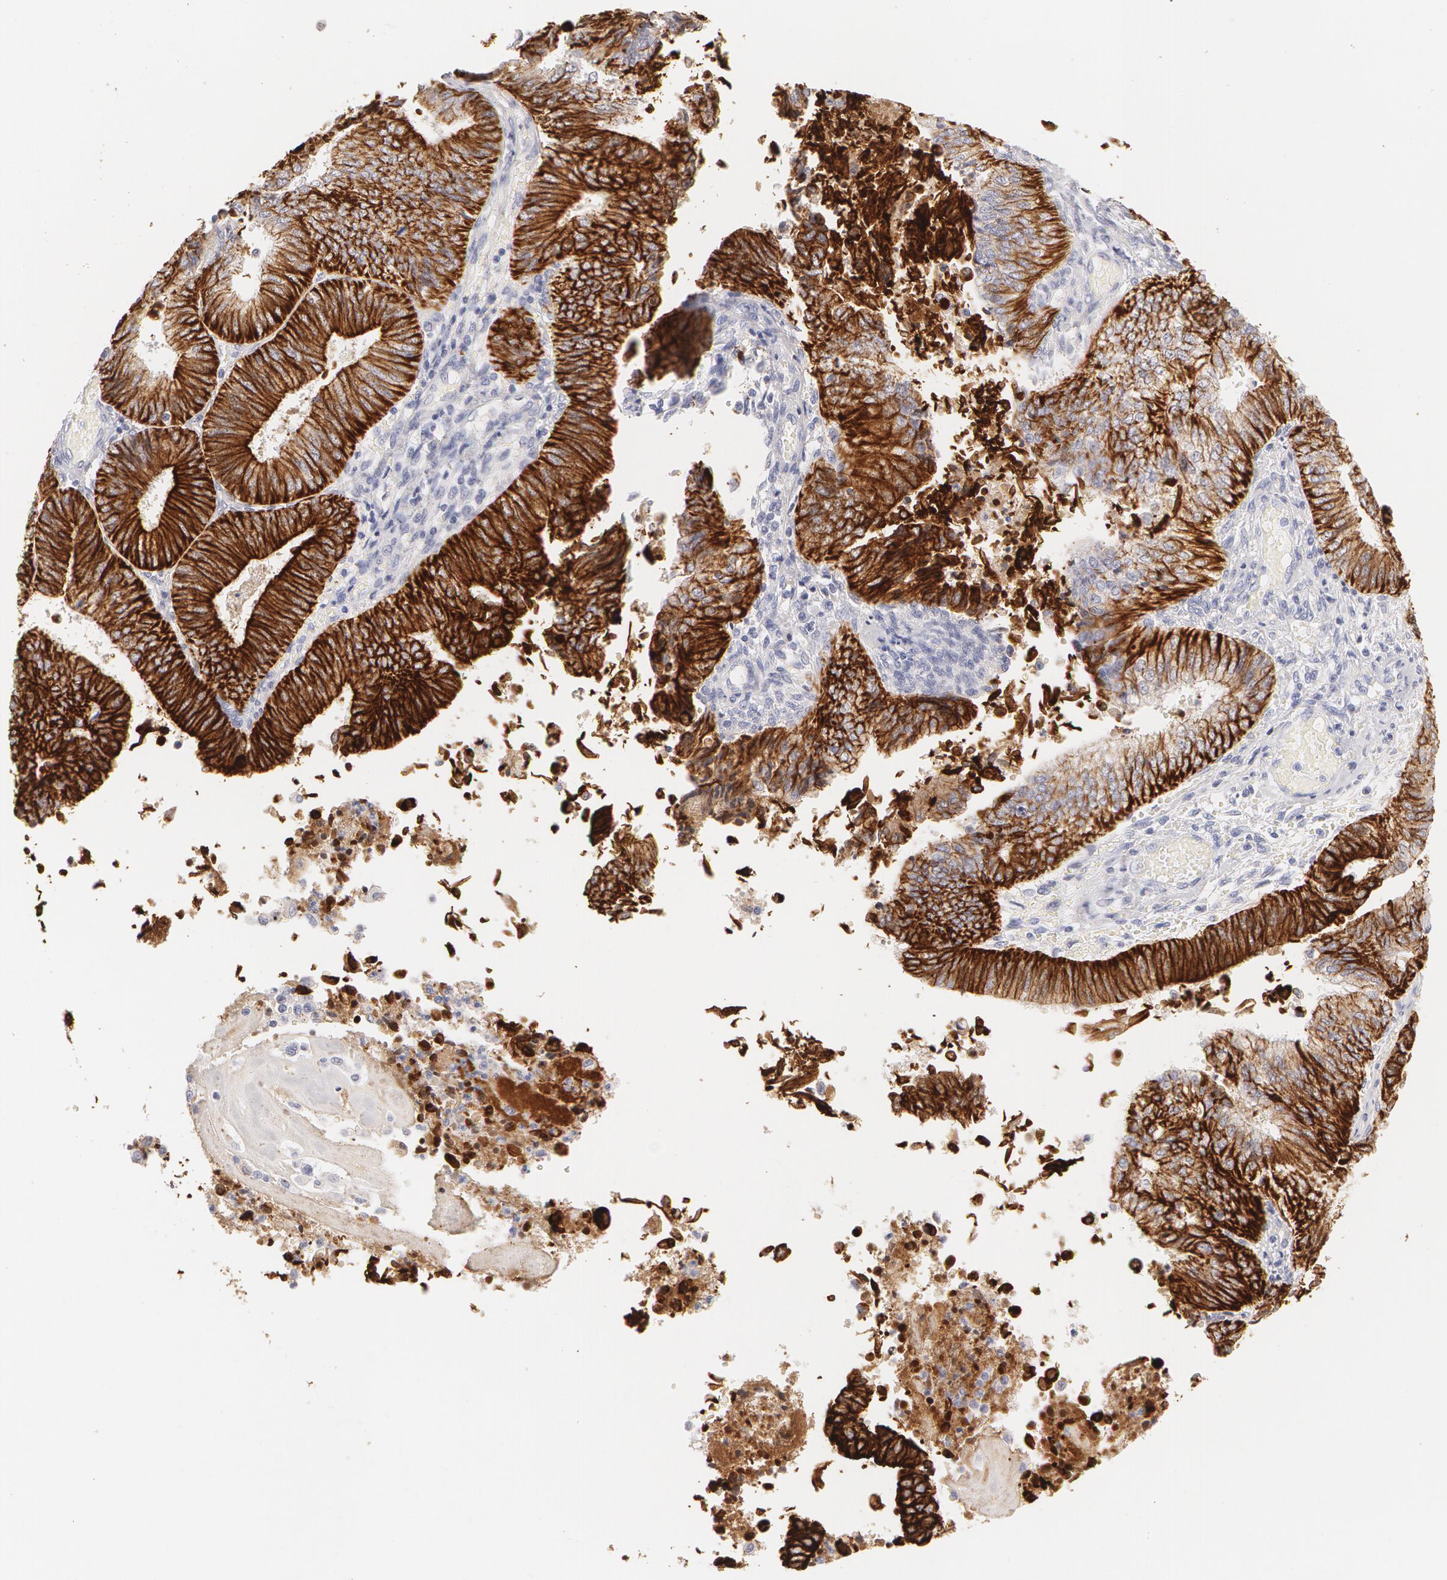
{"staining": {"intensity": "strong", "quantity": ">75%", "location": "cytoplasmic/membranous"}, "tissue": "endometrial cancer", "cell_type": "Tumor cells", "image_type": "cancer", "snomed": [{"axis": "morphology", "description": "Adenocarcinoma, NOS"}, {"axis": "topography", "description": "Endometrium"}], "caption": "A brown stain highlights strong cytoplasmic/membranous staining of a protein in endometrial adenocarcinoma tumor cells.", "gene": "KRT8", "patient": {"sex": "female", "age": 55}}